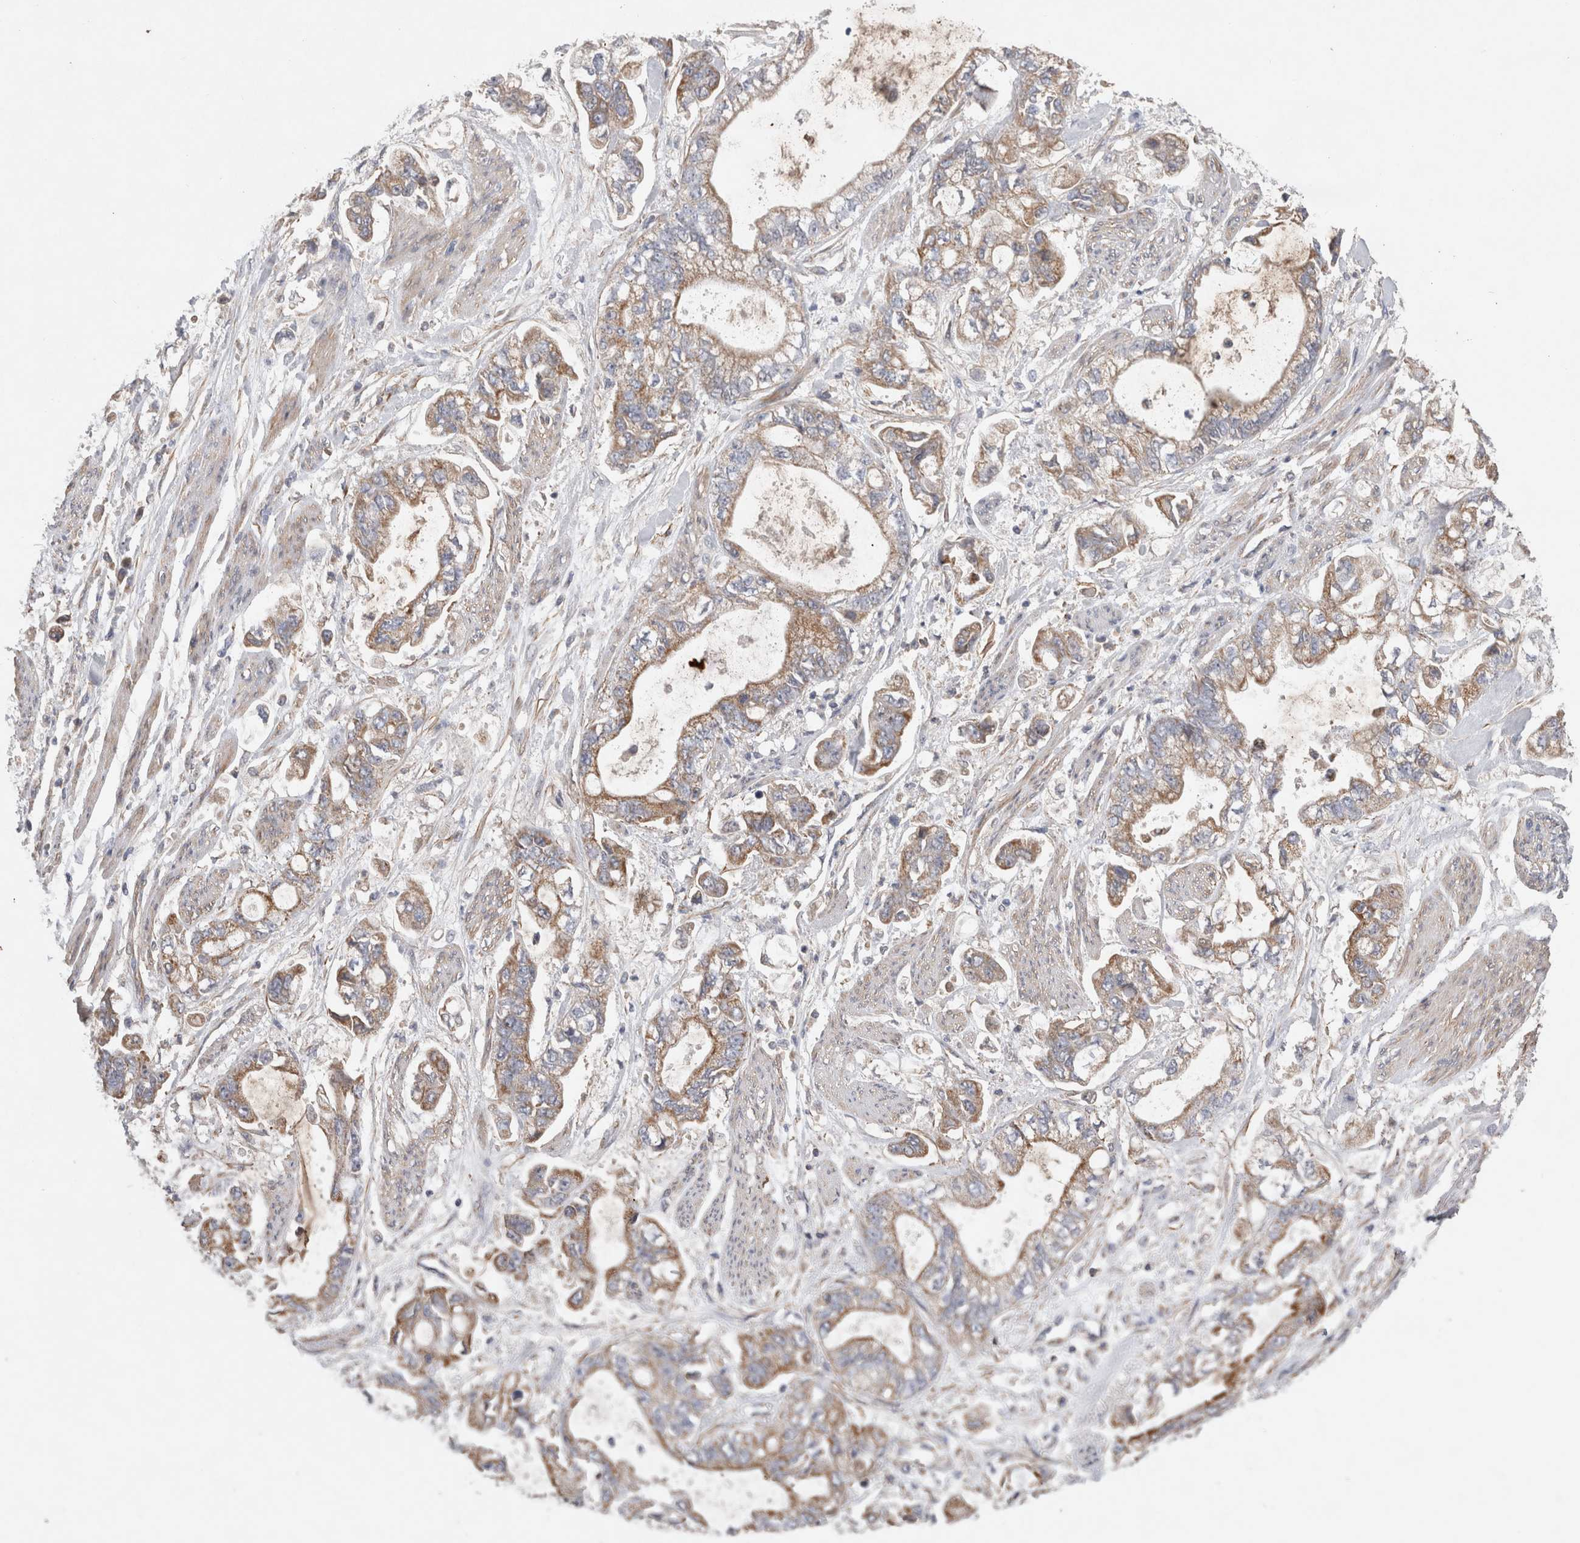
{"staining": {"intensity": "moderate", "quantity": ">75%", "location": "cytoplasmic/membranous"}, "tissue": "stomach cancer", "cell_type": "Tumor cells", "image_type": "cancer", "snomed": [{"axis": "morphology", "description": "Normal tissue, NOS"}, {"axis": "morphology", "description": "Adenocarcinoma, NOS"}, {"axis": "topography", "description": "Stomach"}], "caption": "Adenocarcinoma (stomach) stained with a protein marker exhibits moderate staining in tumor cells.", "gene": "MRPS28", "patient": {"sex": "male", "age": 62}}